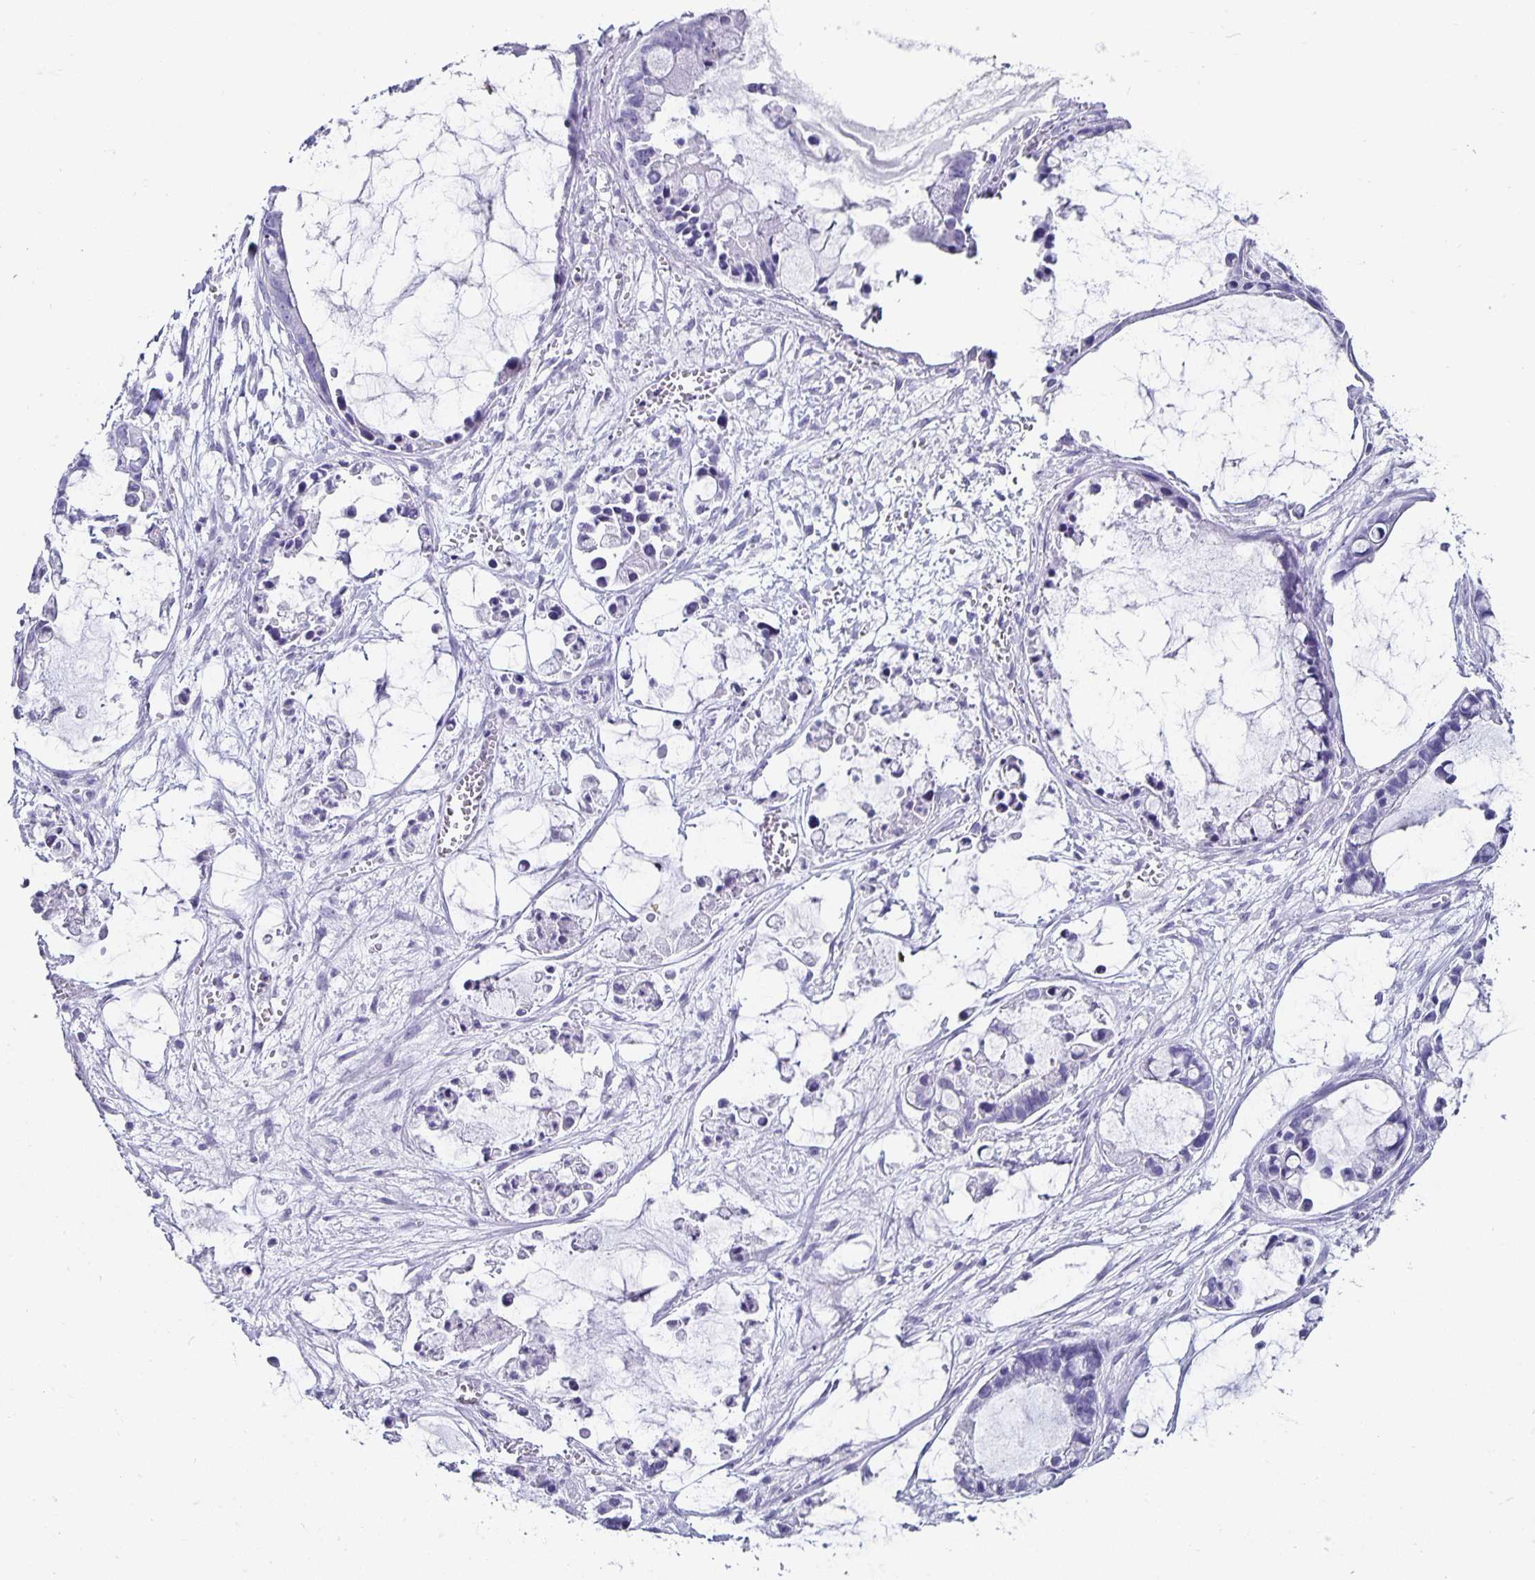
{"staining": {"intensity": "negative", "quantity": "none", "location": "none"}, "tissue": "ovarian cancer", "cell_type": "Tumor cells", "image_type": "cancer", "snomed": [{"axis": "morphology", "description": "Cystadenocarcinoma, mucinous, NOS"}, {"axis": "topography", "description": "Ovary"}], "caption": "IHC image of neoplastic tissue: ovarian cancer (mucinous cystadenocarcinoma) stained with DAB (3,3'-diaminobenzidine) shows no significant protein staining in tumor cells. (Stains: DAB (3,3'-diaminobenzidine) immunohistochemistry (IHC) with hematoxylin counter stain, Microscopy: brightfield microscopy at high magnification).", "gene": "CHGA", "patient": {"sex": "female", "age": 63}}